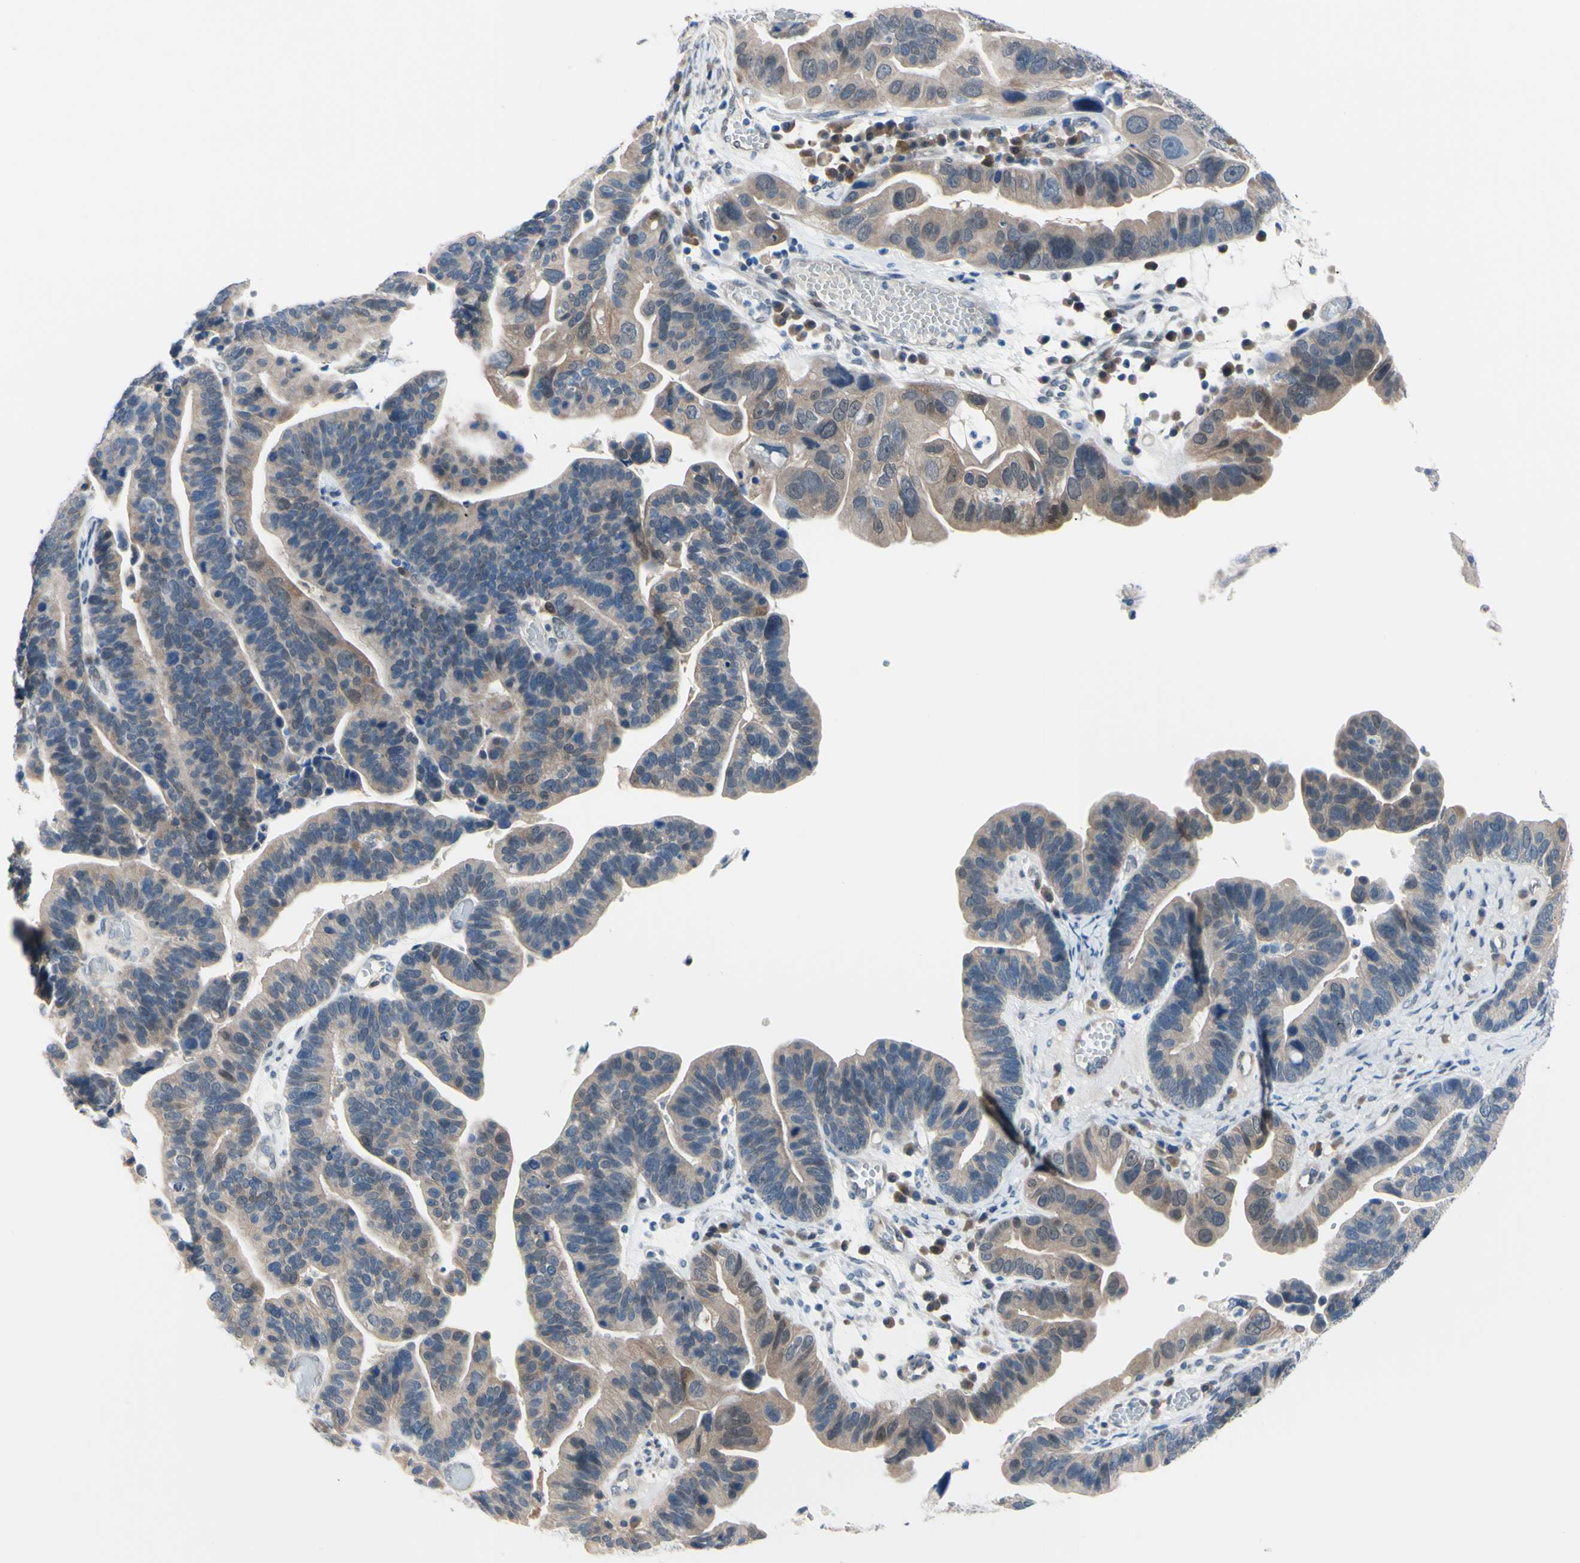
{"staining": {"intensity": "weak", "quantity": ">75%", "location": "cytoplasmic/membranous"}, "tissue": "ovarian cancer", "cell_type": "Tumor cells", "image_type": "cancer", "snomed": [{"axis": "morphology", "description": "Cystadenocarcinoma, serous, NOS"}, {"axis": "topography", "description": "Ovary"}], "caption": "This is an image of immunohistochemistry (IHC) staining of serous cystadenocarcinoma (ovarian), which shows weak positivity in the cytoplasmic/membranous of tumor cells.", "gene": "NOL3", "patient": {"sex": "female", "age": 56}}